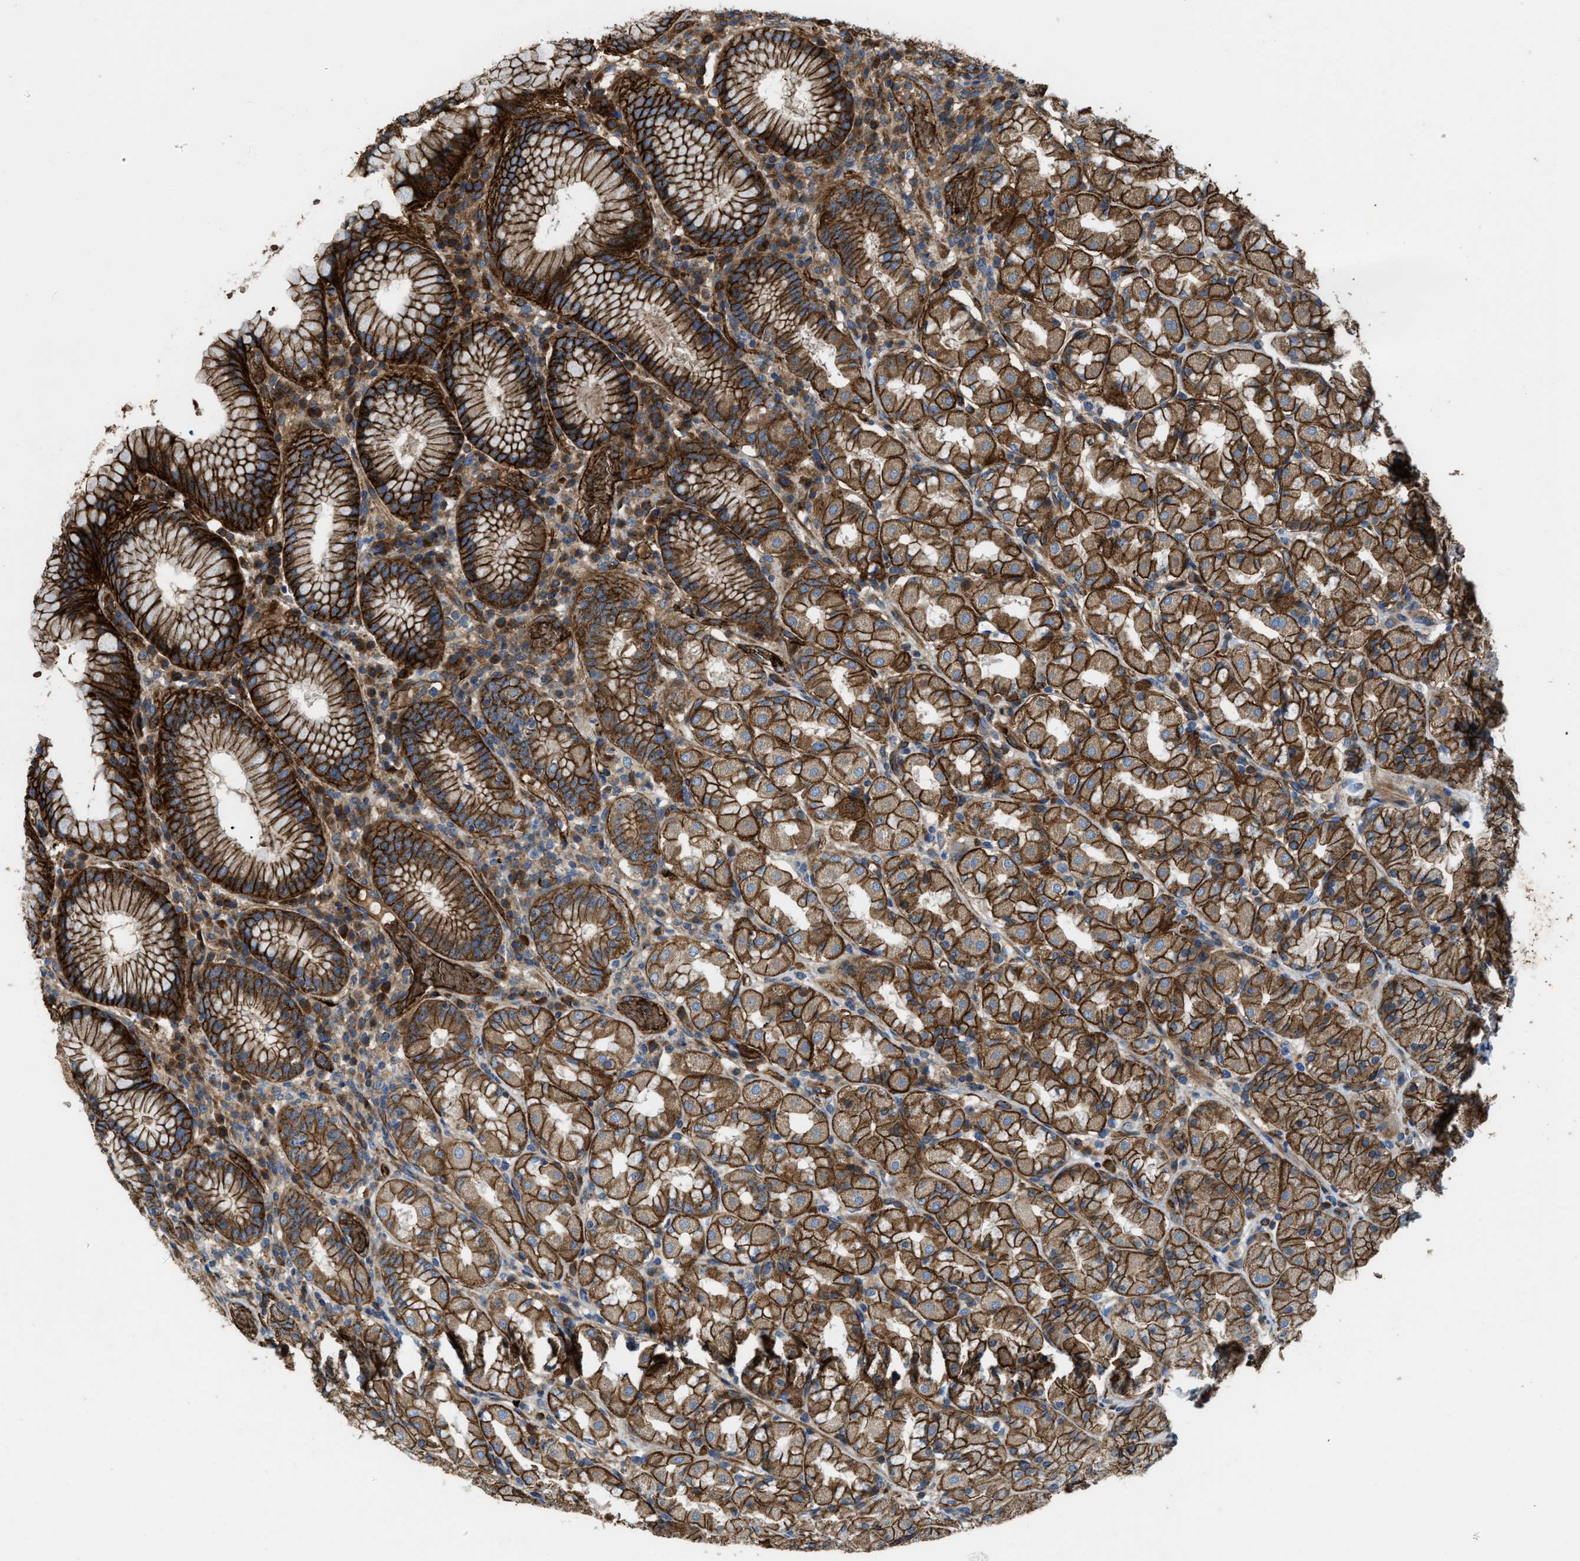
{"staining": {"intensity": "strong", "quantity": ">75%", "location": "cytoplasmic/membranous"}, "tissue": "stomach", "cell_type": "Glandular cells", "image_type": "normal", "snomed": [{"axis": "morphology", "description": "Normal tissue, NOS"}, {"axis": "topography", "description": "Stomach"}, {"axis": "topography", "description": "Stomach, lower"}], "caption": "DAB (3,3'-diaminobenzidine) immunohistochemical staining of normal human stomach displays strong cytoplasmic/membranous protein expression in about >75% of glandular cells. The staining was performed using DAB to visualize the protein expression in brown, while the nuclei were stained in blue with hematoxylin (Magnification: 20x).", "gene": "ERC1", "patient": {"sex": "female", "age": 56}}